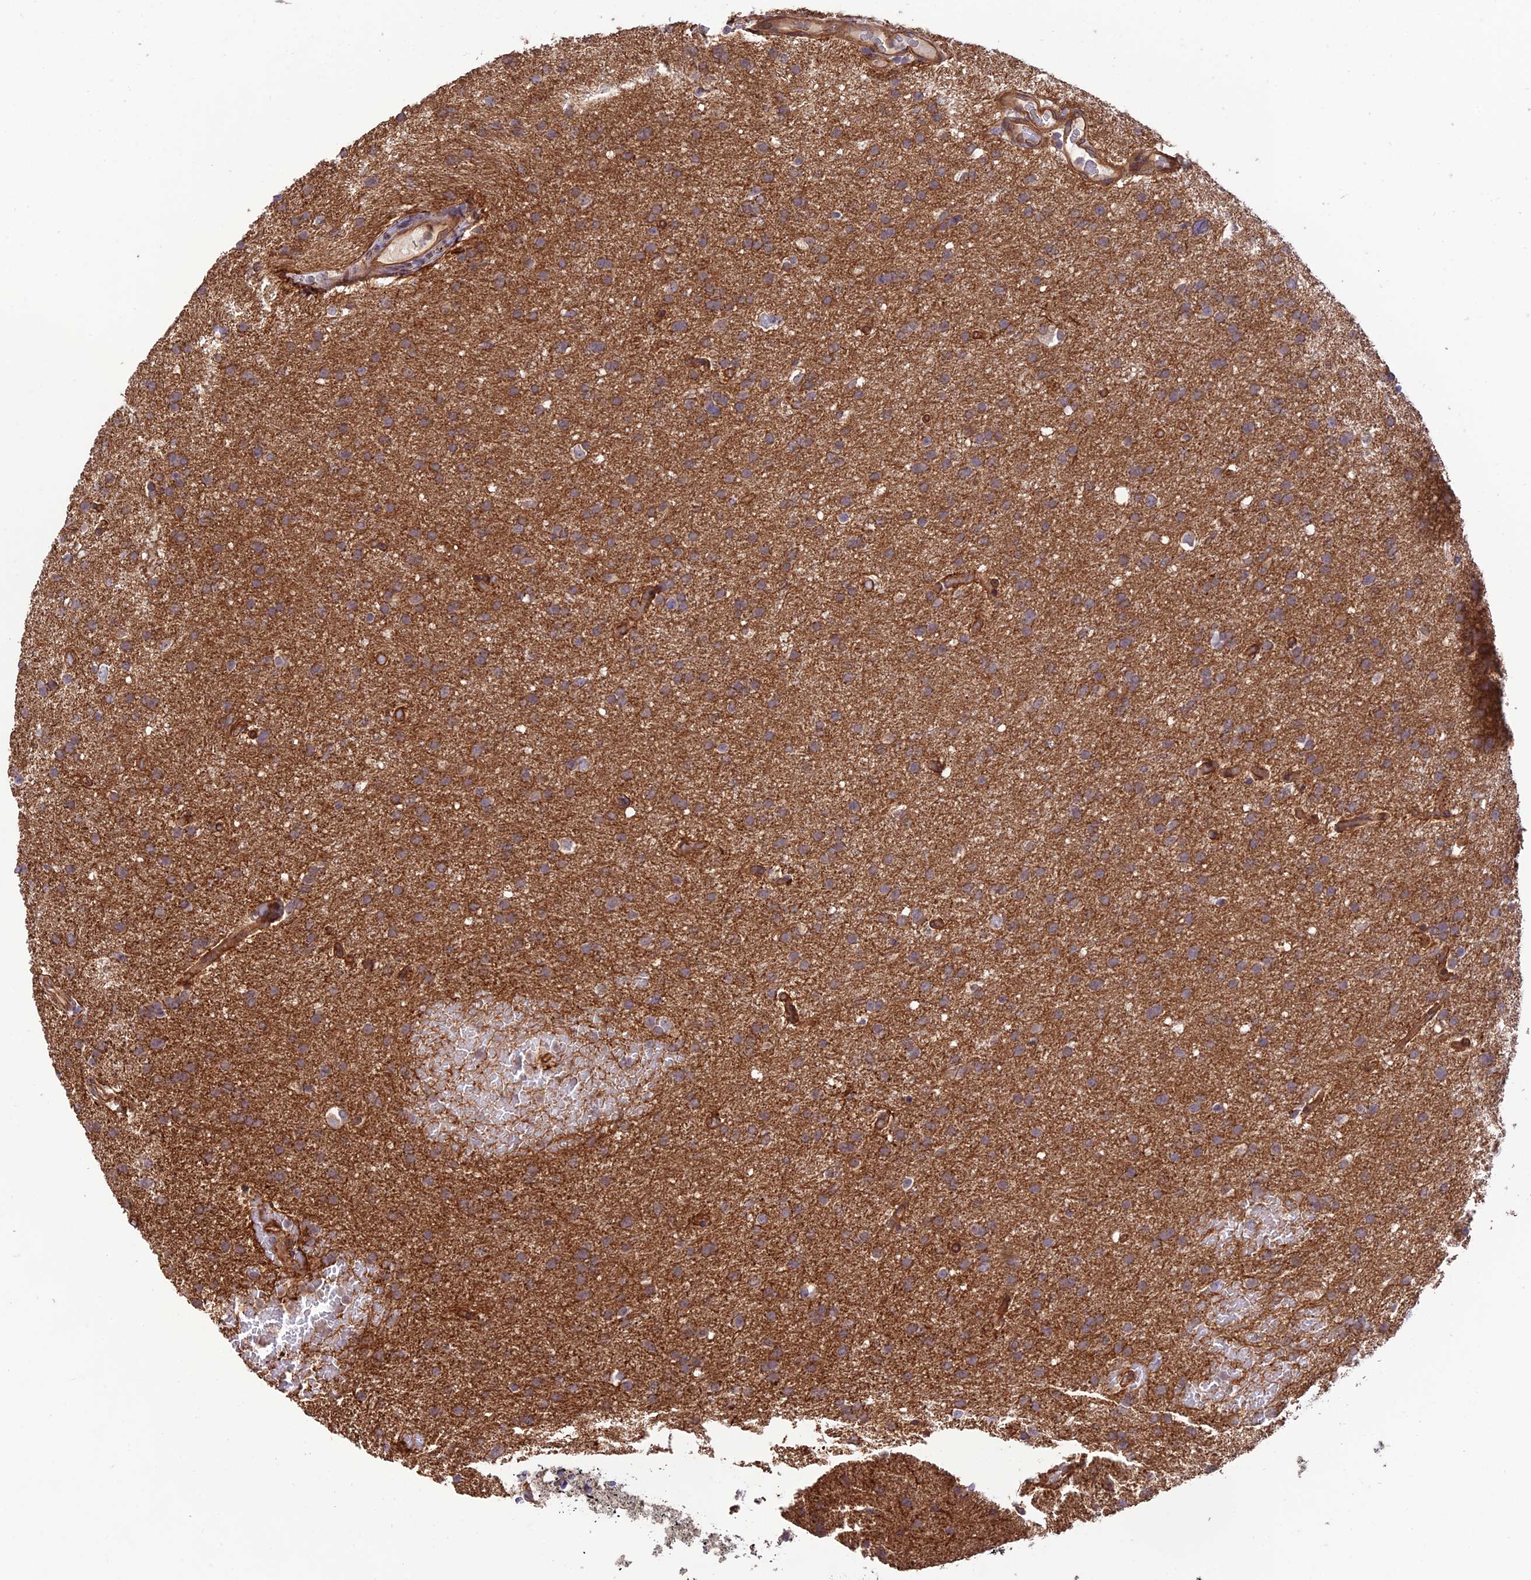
{"staining": {"intensity": "moderate", "quantity": ">75%", "location": "cytoplasmic/membranous"}, "tissue": "glioma", "cell_type": "Tumor cells", "image_type": "cancer", "snomed": [{"axis": "morphology", "description": "Glioma, malignant, High grade"}, {"axis": "topography", "description": "Cerebral cortex"}], "caption": "Malignant glioma (high-grade) was stained to show a protein in brown. There is medium levels of moderate cytoplasmic/membranous positivity in about >75% of tumor cells. Using DAB (3,3'-diaminobenzidine) (brown) and hematoxylin (blue) stains, captured at high magnification using brightfield microscopy.", "gene": "HOMER2", "patient": {"sex": "female", "age": 36}}